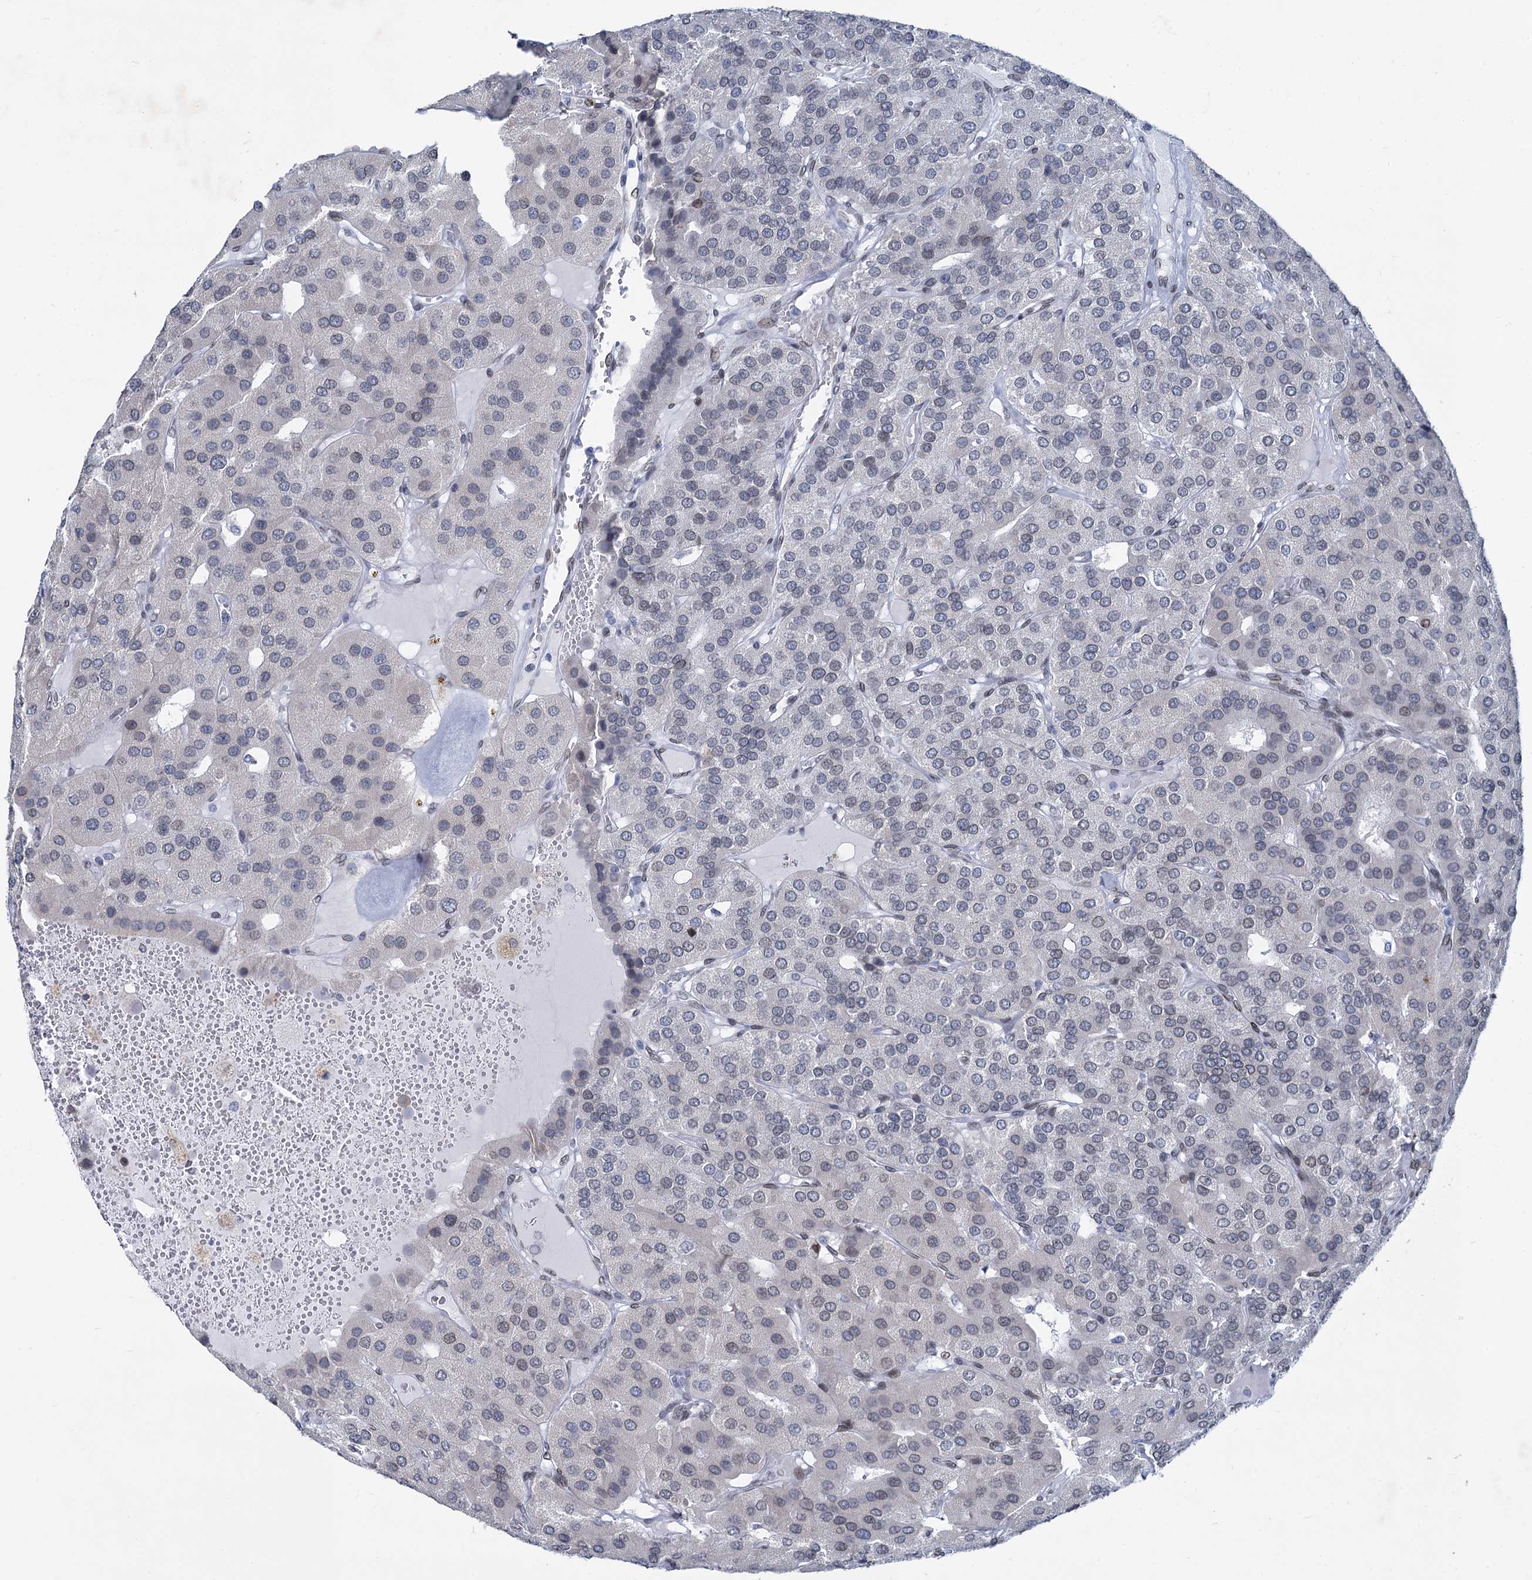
{"staining": {"intensity": "negative", "quantity": "none", "location": "none"}, "tissue": "parathyroid gland", "cell_type": "Glandular cells", "image_type": "normal", "snomed": [{"axis": "morphology", "description": "Normal tissue, NOS"}, {"axis": "morphology", "description": "Adenoma, NOS"}, {"axis": "topography", "description": "Parathyroid gland"}], "caption": "Protein analysis of normal parathyroid gland exhibits no significant staining in glandular cells. (Stains: DAB immunohistochemistry (IHC) with hematoxylin counter stain, Microscopy: brightfield microscopy at high magnification).", "gene": "PRSS35", "patient": {"sex": "female", "age": 86}}